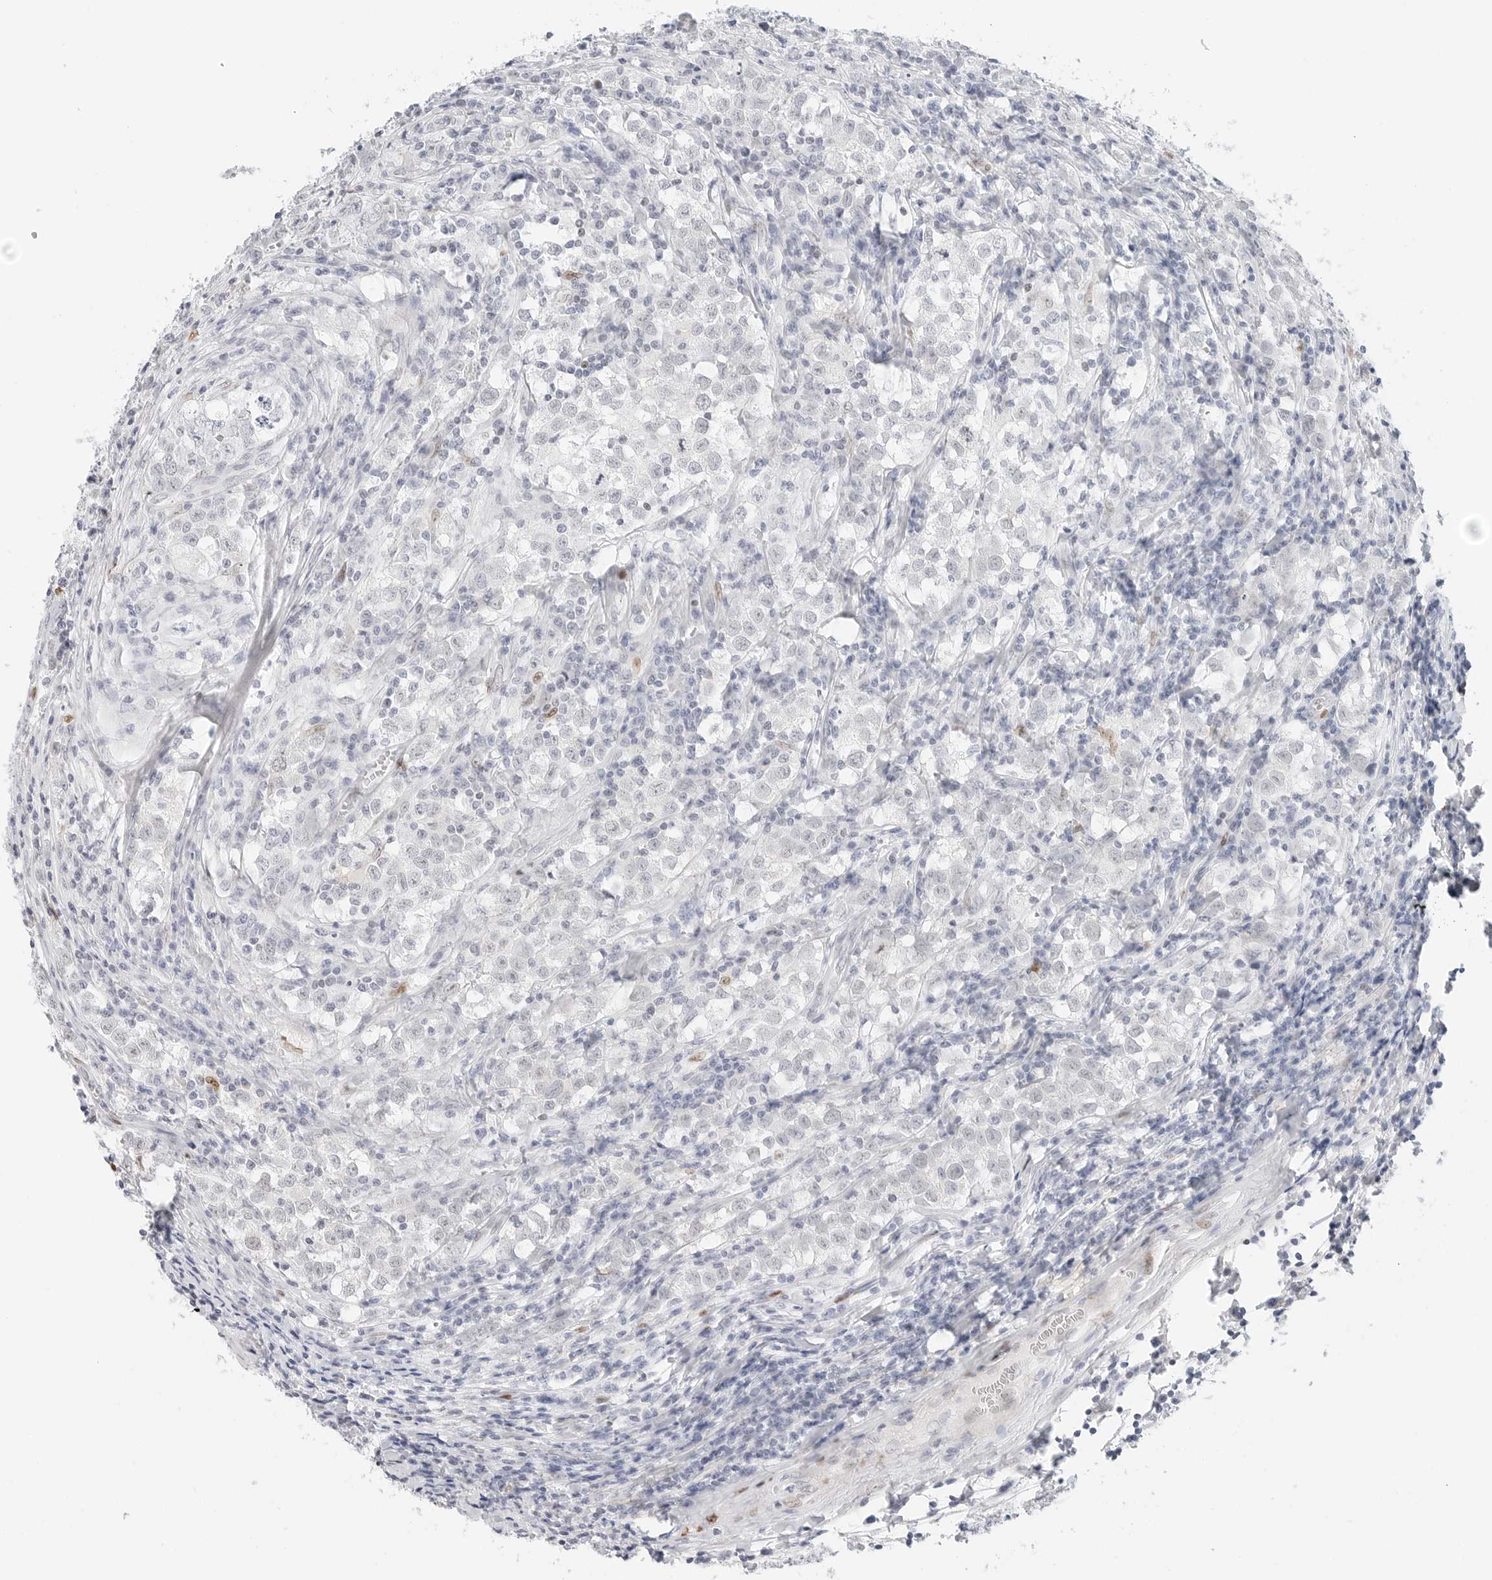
{"staining": {"intensity": "negative", "quantity": "none", "location": "none"}, "tissue": "testis cancer", "cell_type": "Tumor cells", "image_type": "cancer", "snomed": [{"axis": "morphology", "description": "Seminoma, NOS"}, {"axis": "morphology", "description": "Carcinoma, Embryonal, NOS"}, {"axis": "topography", "description": "Testis"}], "caption": "Seminoma (testis) was stained to show a protein in brown. There is no significant positivity in tumor cells. (DAB immunohistochemistry (IHC), high magnification).", "gene": "SPIDR", "patient": {"sex": "male", "age": 43}}